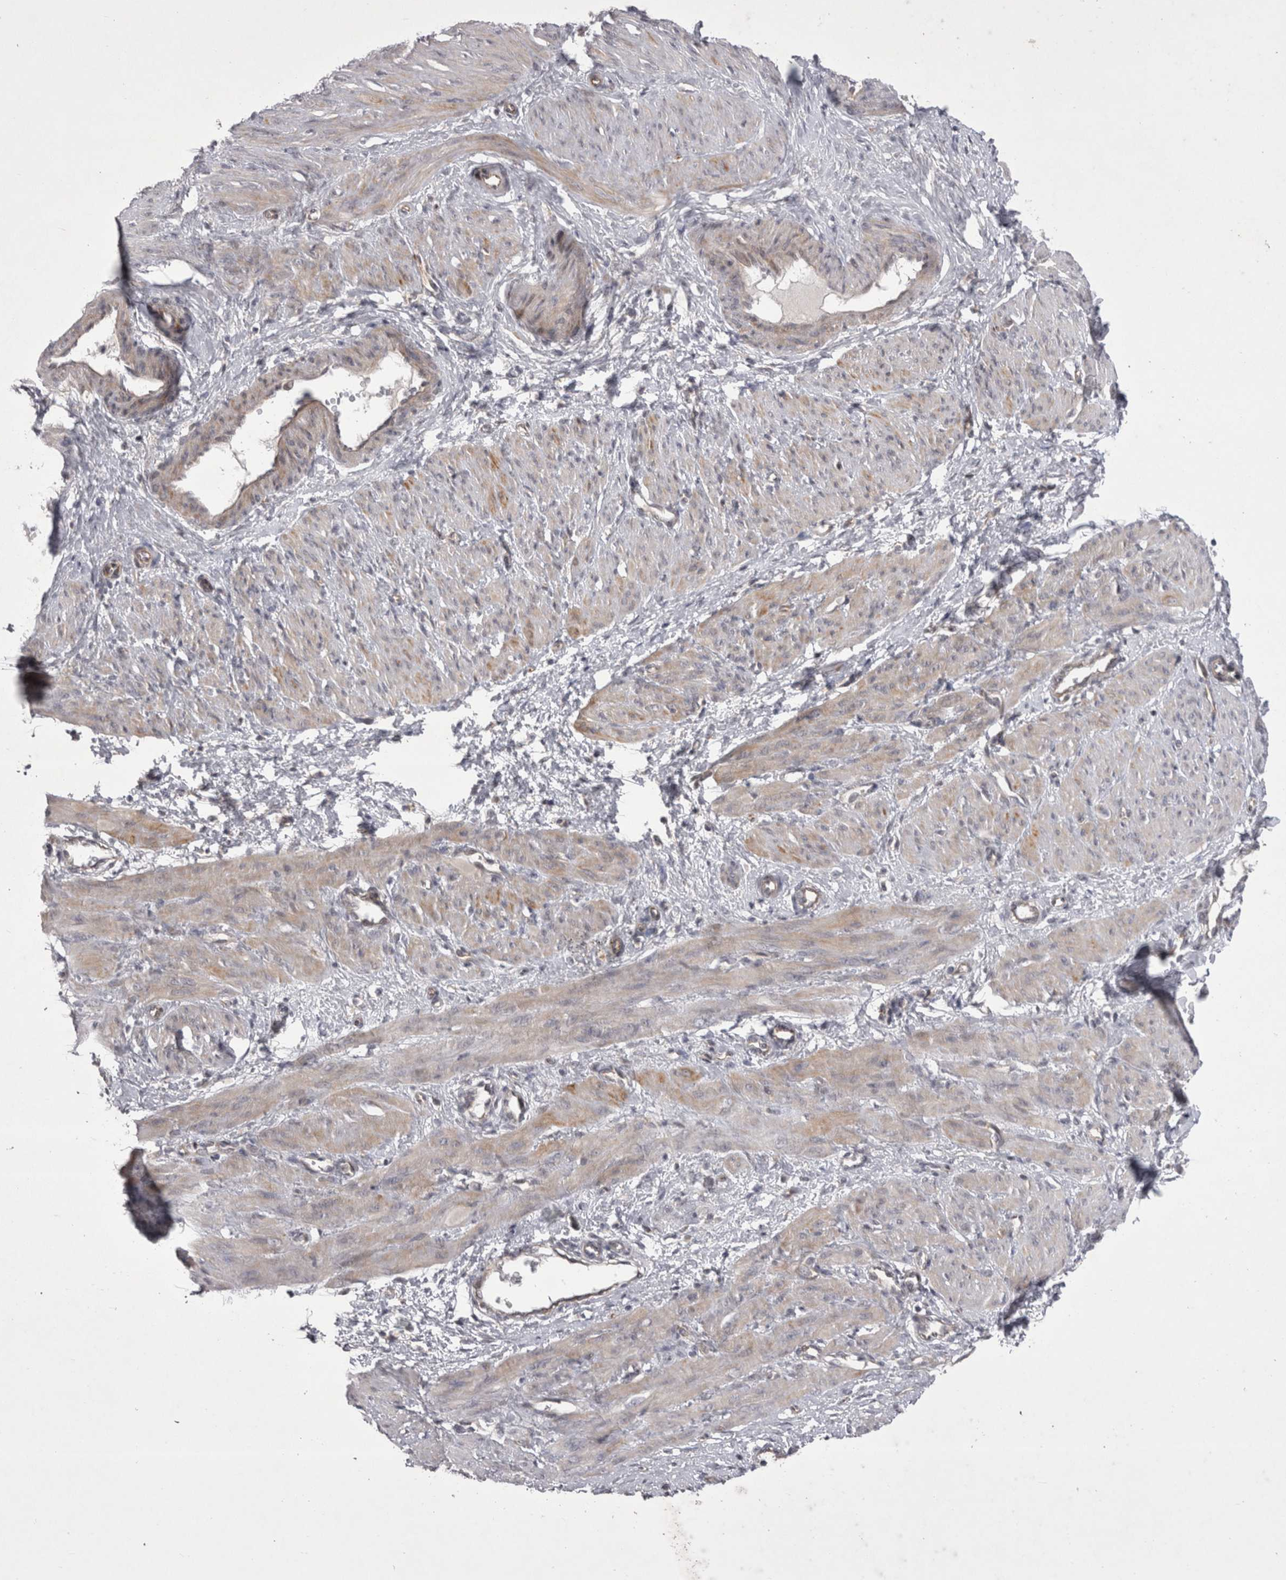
{"staining": {"intensity": "moderate", "quantity": "25%-75%", "location": "cytoplasmic/membranous"}, "tissue": "smooth muscle", "cell_type": "Smooth muscle cells", "image_type": "normal", "snomed": [{"axis": "morphology", "description": "Normal tissue, NOS"}, {"axis": "topography", "description": "Endometrium"}], "caption": "The photomicrograph exhibits a brown stain indicating the presence of a protein in the cytoplasmic/membranous of smooth muscle cells in smooth muscle.", "gene": "NENF", "patient": {"sex": "female", "age": 33}}